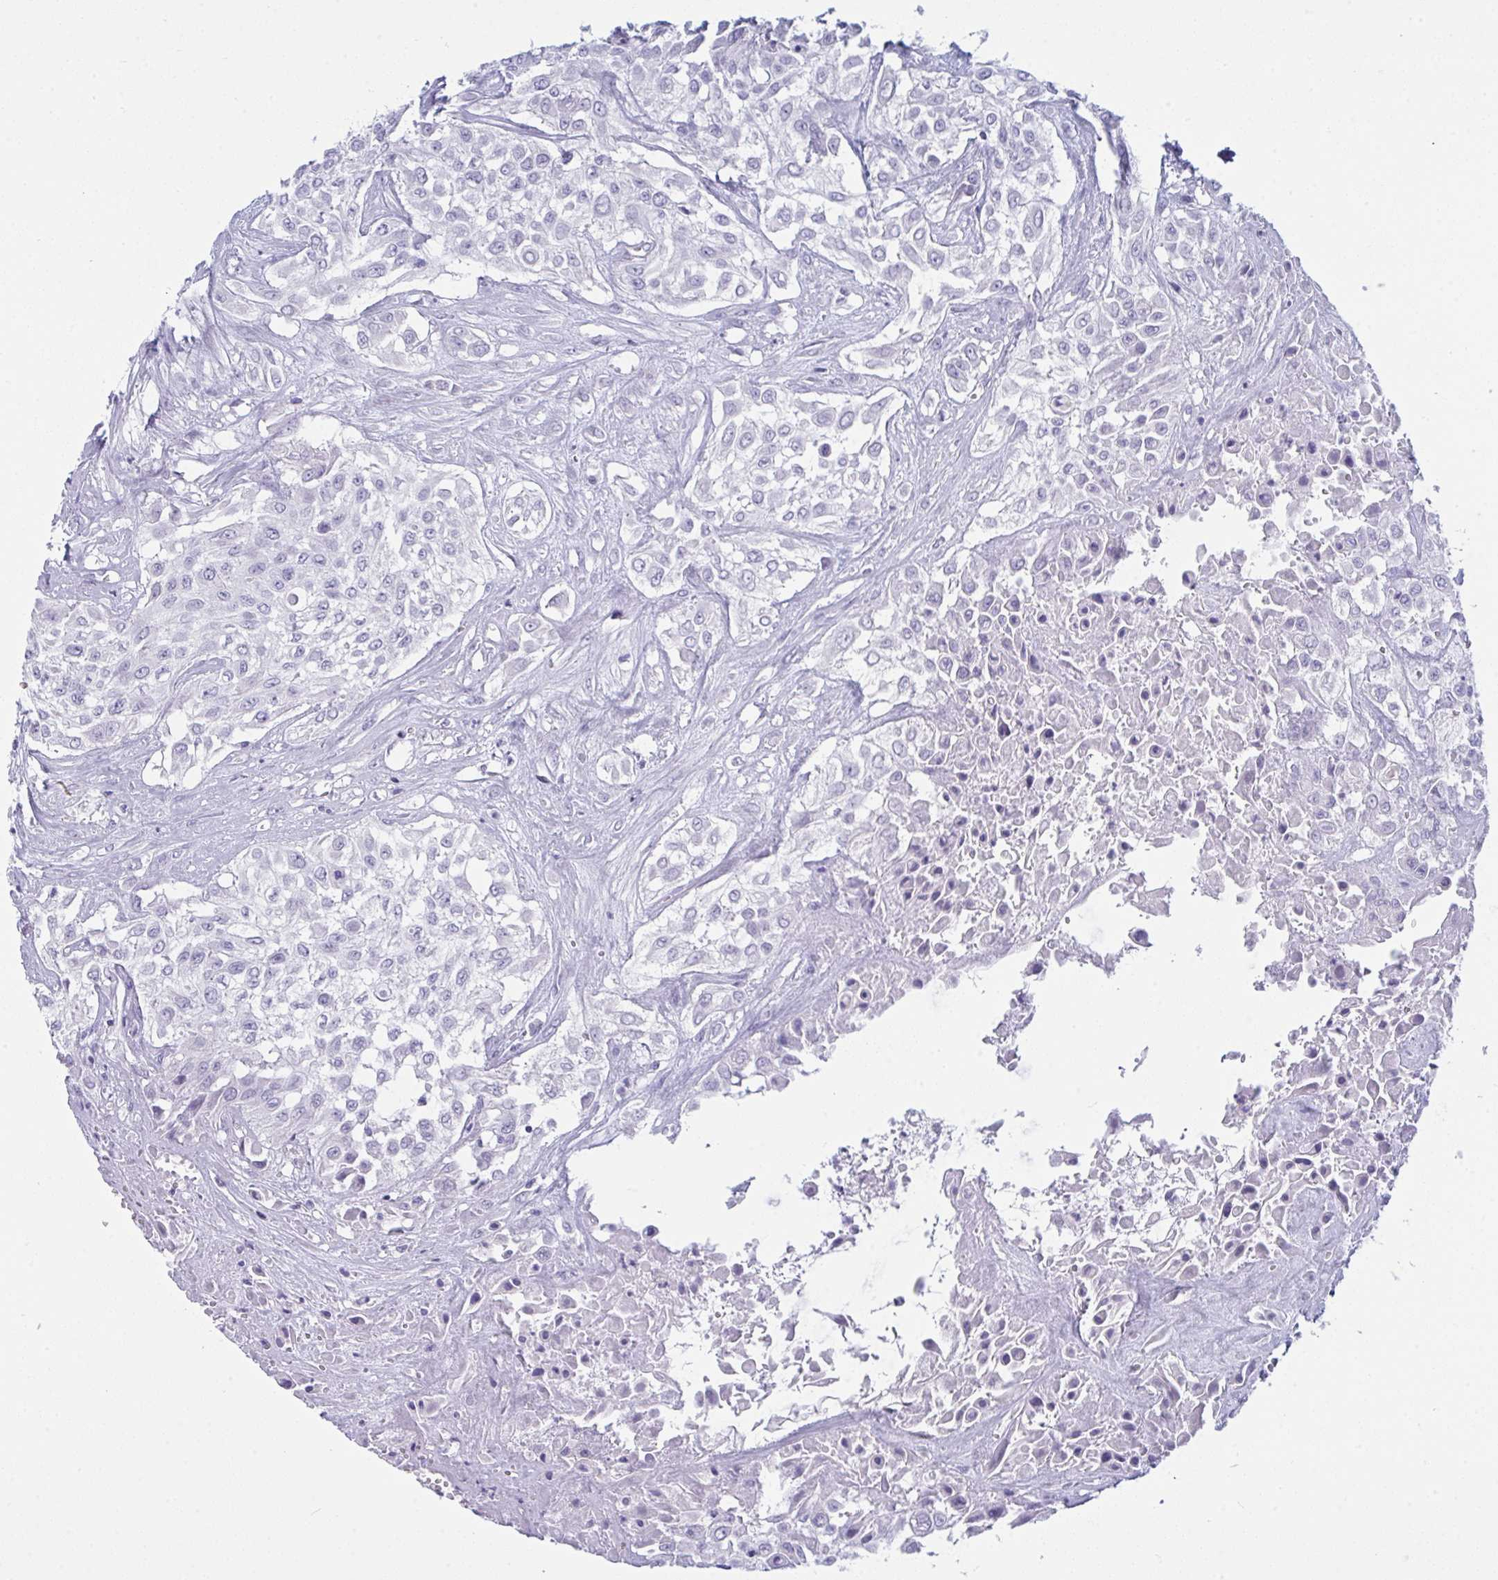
{"staining": {"intensity": "negative", "quantity": "none", "location": "none"}, "tissue": "urothelial cancer", "cell_type": "Tumor cells", "image_type": "cancer", "snomed": [{"axis": "morphology", "description": "Urothelial carcinoma, High grade"}, {"axis": "topography", "description": "Urinary bladder"}], "caption": "Tumor cells show no significant expression in urothelial carcinoma (high-grade).", "gene": "PRDM9", "patient": {"sex": "male", "age": 57}}